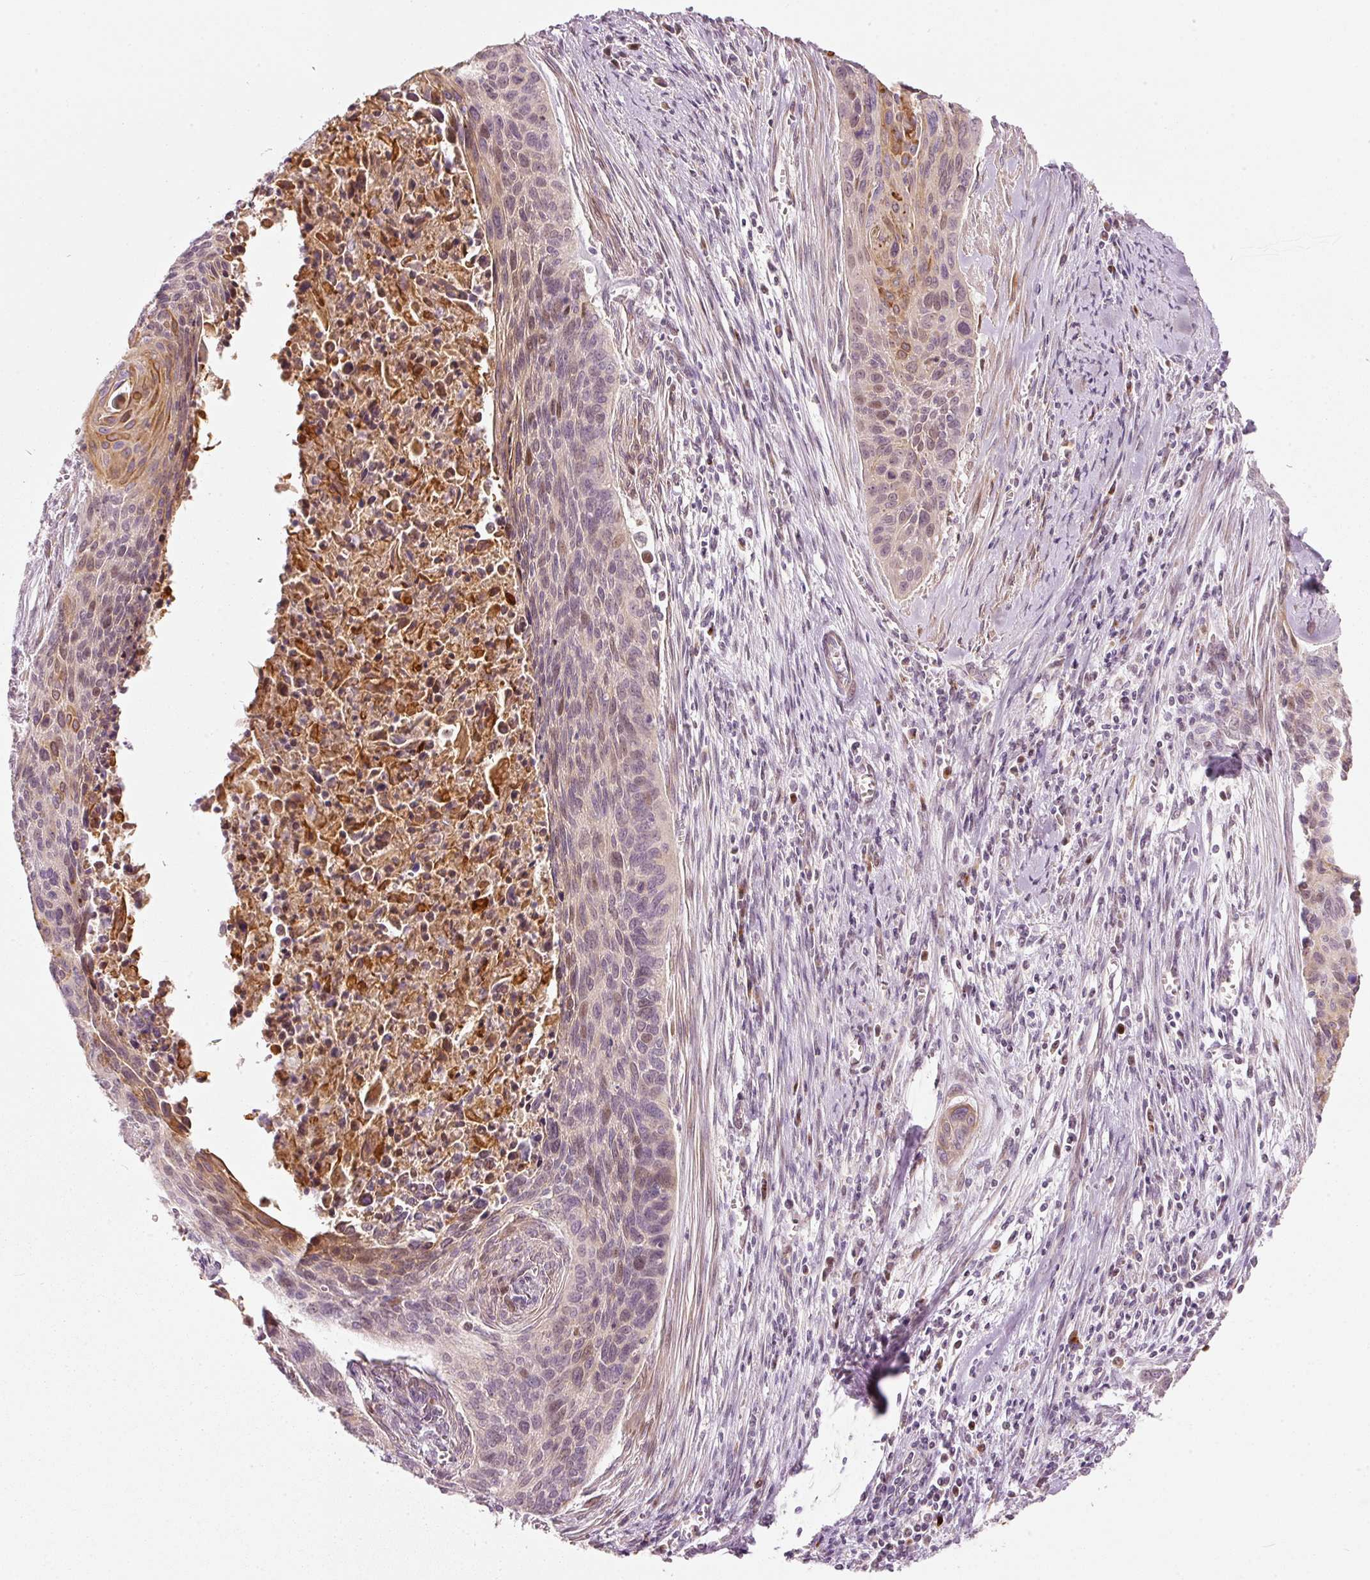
{"staining": {"intensity": "weak", "quantity": "<25%", "location": "nuclear"}, "tissue": "cervical cancer", "cell_type": "Tumor cells", "image_type": "cancer", "snomed": [{"axis": "morphology", "description": "Squamous cell carcinoma, NOS"}, {"axis": "topography", "description": "Cervix"}], "caption": "This is an immunohistochemistry micrograph of human squamous cell carcinoma (cervical). There is no staining in tumor cells.", "gene": "SLC20A1", "patient": {"sex": "female", "age": 55}}